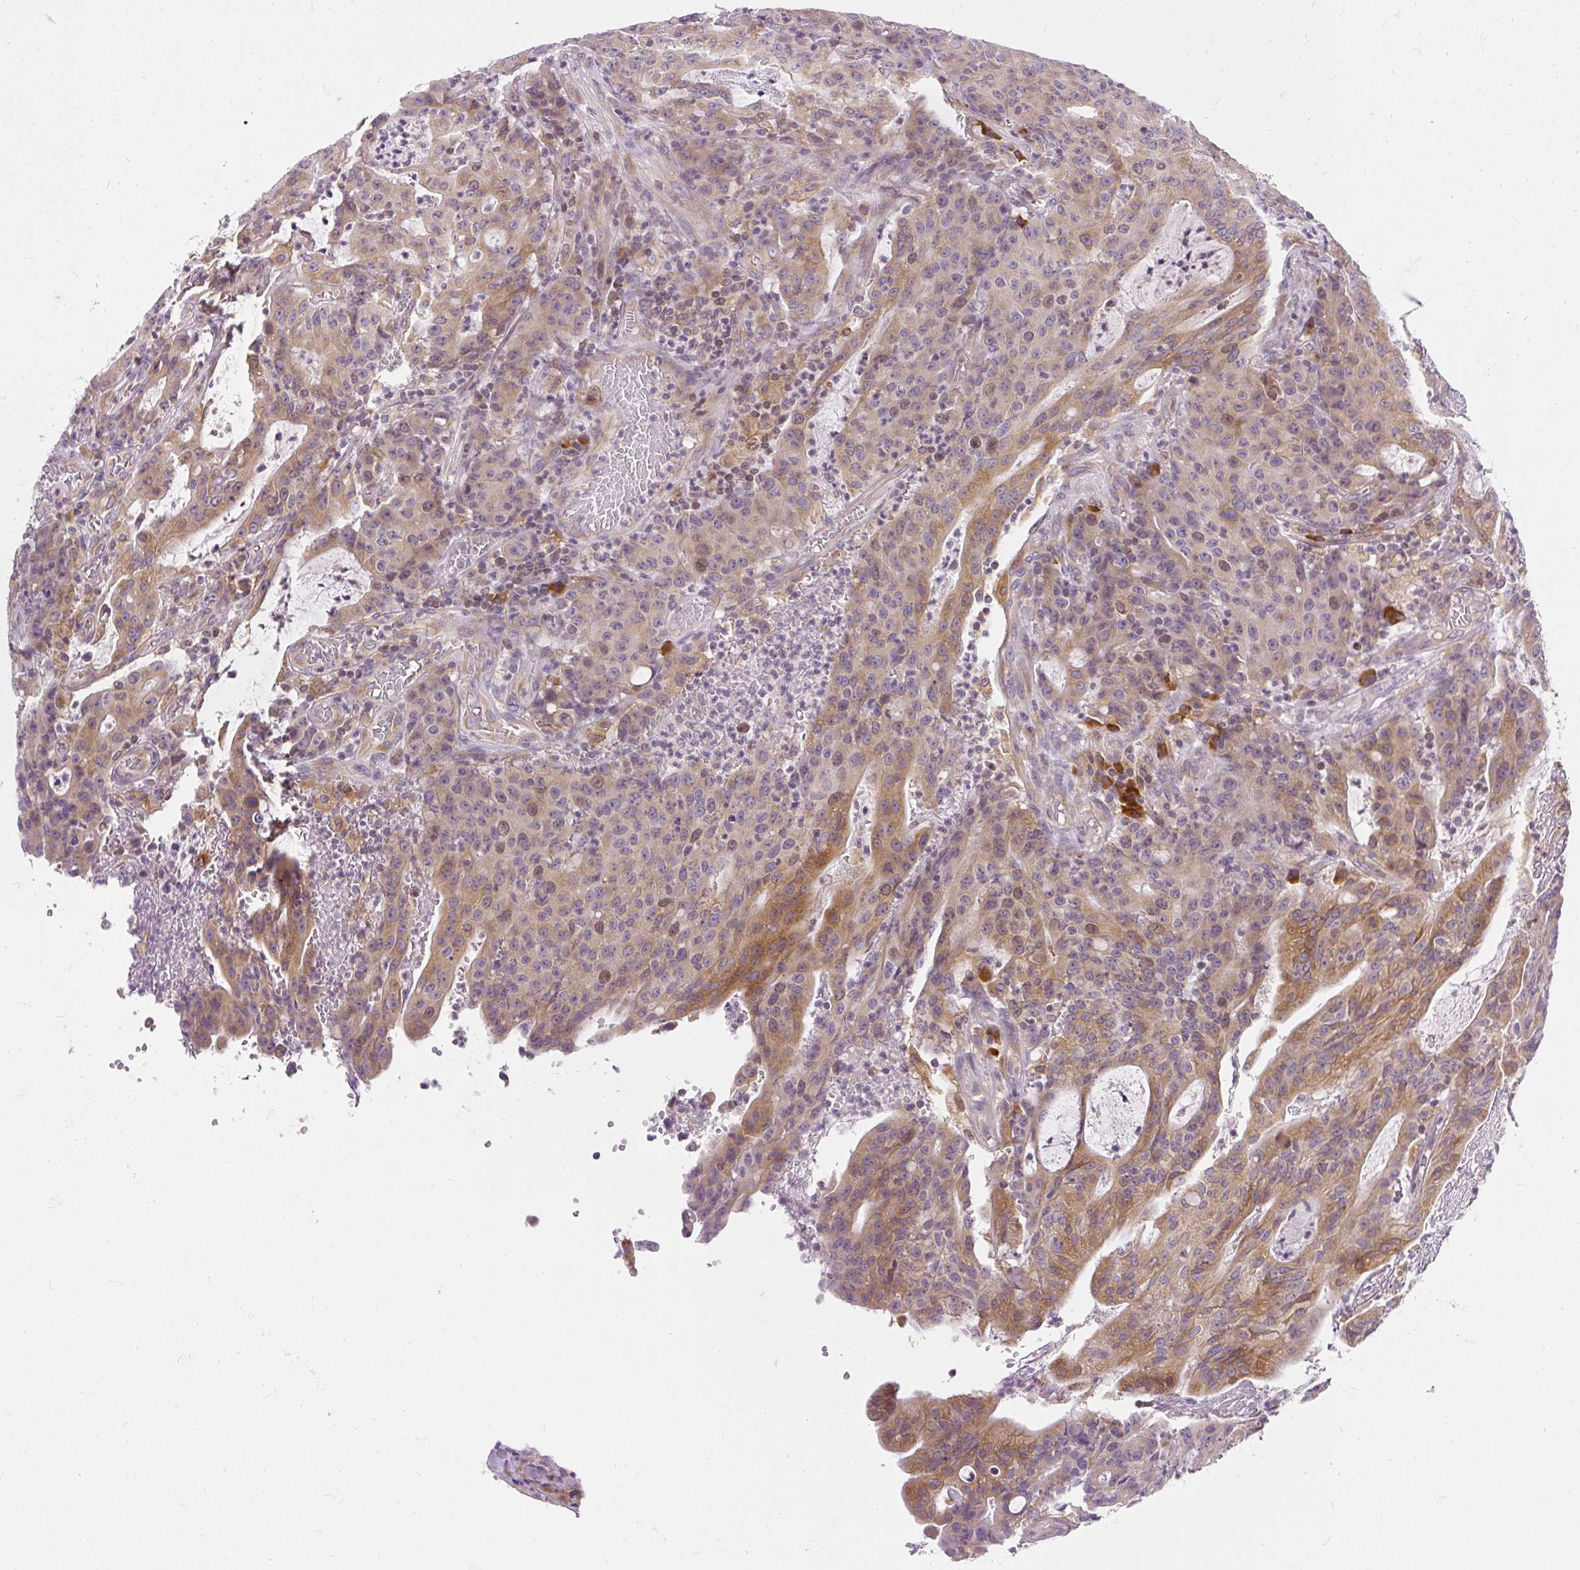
{"staining": {"intensity": "moderate", "quantity": ">75%", "location": "cytoplasmic/membranous"}, "tissue": "colorectal cancer", "cell_type": "Tumor cells", "image_type": "cancer", "snomed": [{"axis": "morphology", "description": "Adenocarcinoma, NOS"}, {"axis": "topography", "description": "Colon"}], "caption": "Tumor cells exhibit medium levels of moderate cytoplasmic/membranous positivity in about >75% of cells in colorectal cancer (adenocarcinoma). The staining was performed using DAB (3,3'-diaminobenzidine), with brown indicating positive protein expression. Nuclei are stained blue with hematoxylin.", "gene": "CYP20A1", "patient": {"sex": "male", "age": 83}}